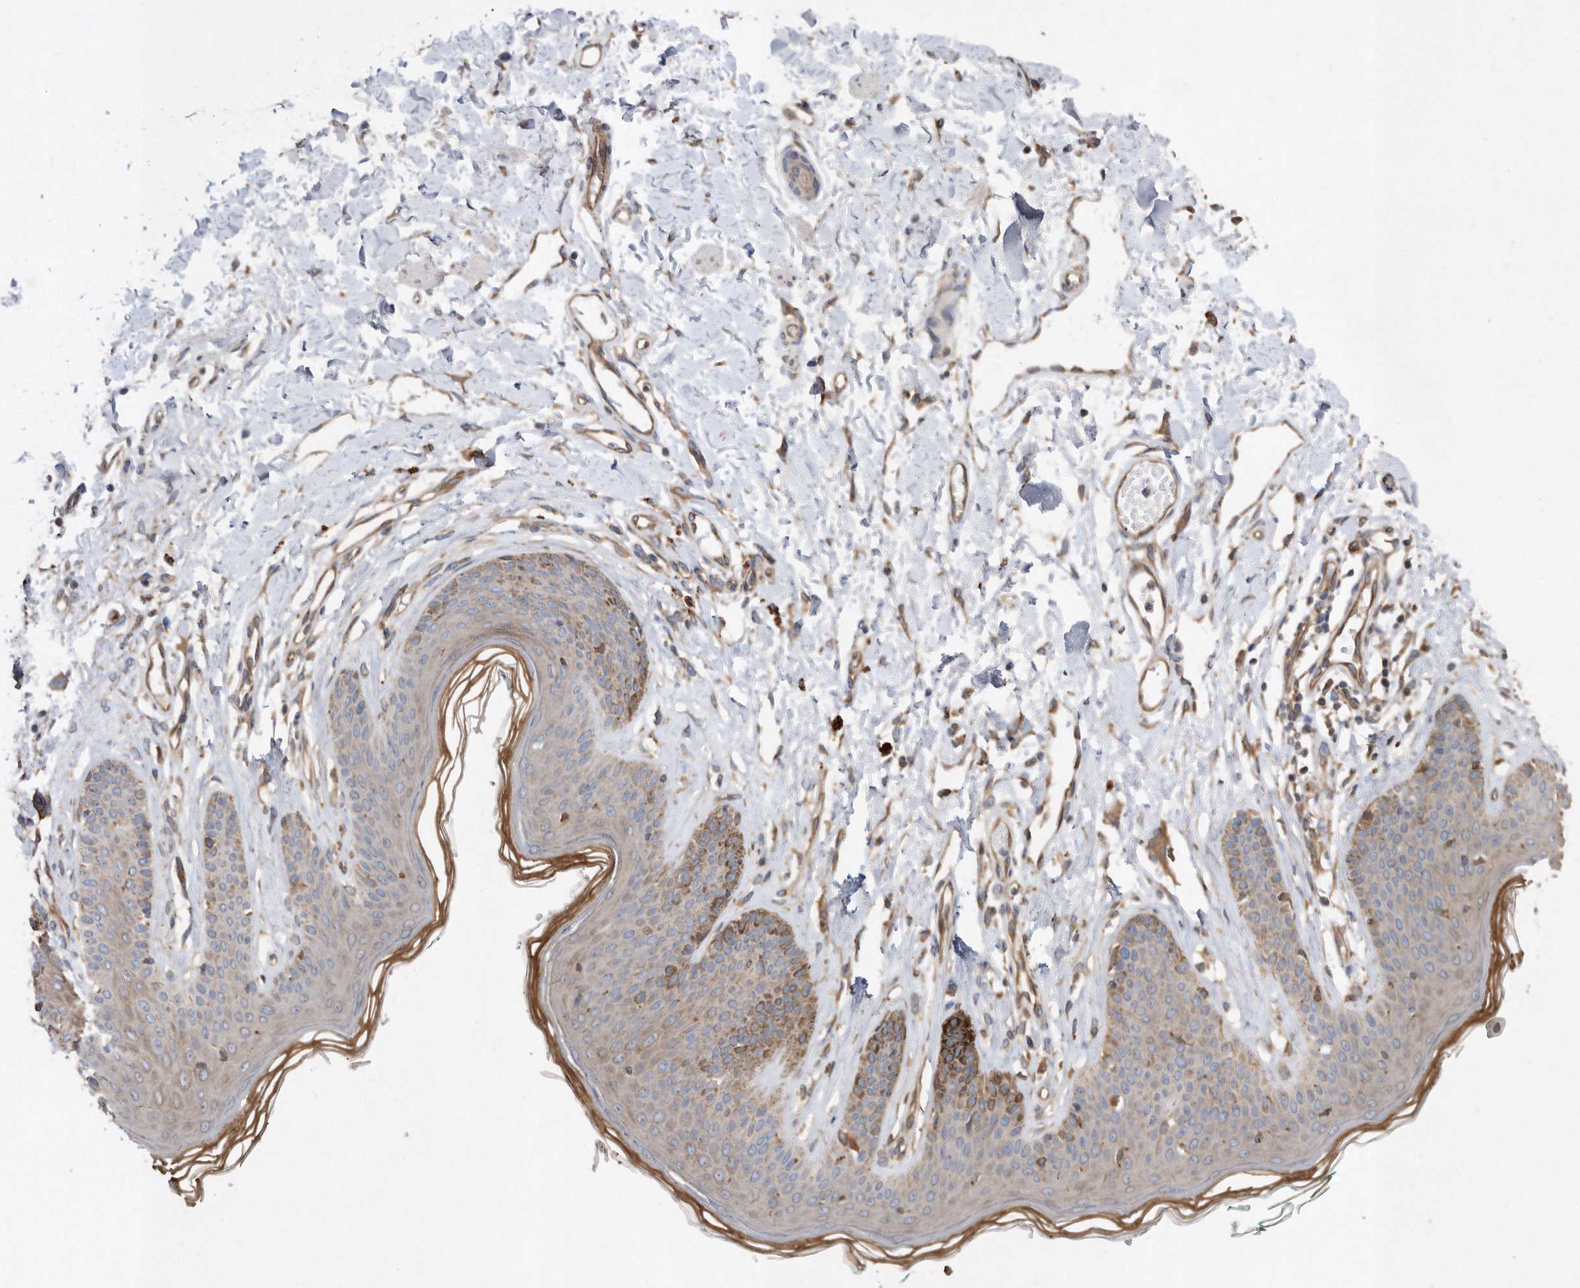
{"staining": {"intensity": "moderate", "quantity": "<25%", "location": "cytoplasmic/membranous"}, "tissue": "skin", "cell_type": "Epidermal cells", "image_type": "normal", "snomed": [{"axis": "morphology", "description": "Normal tissue, NOS"}, {"axis": "morphology", "description": "Squamous cell carcinoma, NOS"}, {"axis": "topography", "description": "Vulva"}], "caption": "High-magnification brightfield microscopy of unremarkable skin stained with DAB (3,3'-diaminobenzidine) (brown) and counterstained with hematoxylin (blue). epidermal cells exhibit moderate cytoplasmic/membranous staining is present in approximately<25% of cells. (DAB IHC with brightfield microscopy, high magnification).", "gene": "PON2", "patient": {"sex": "female", "age": 85}}